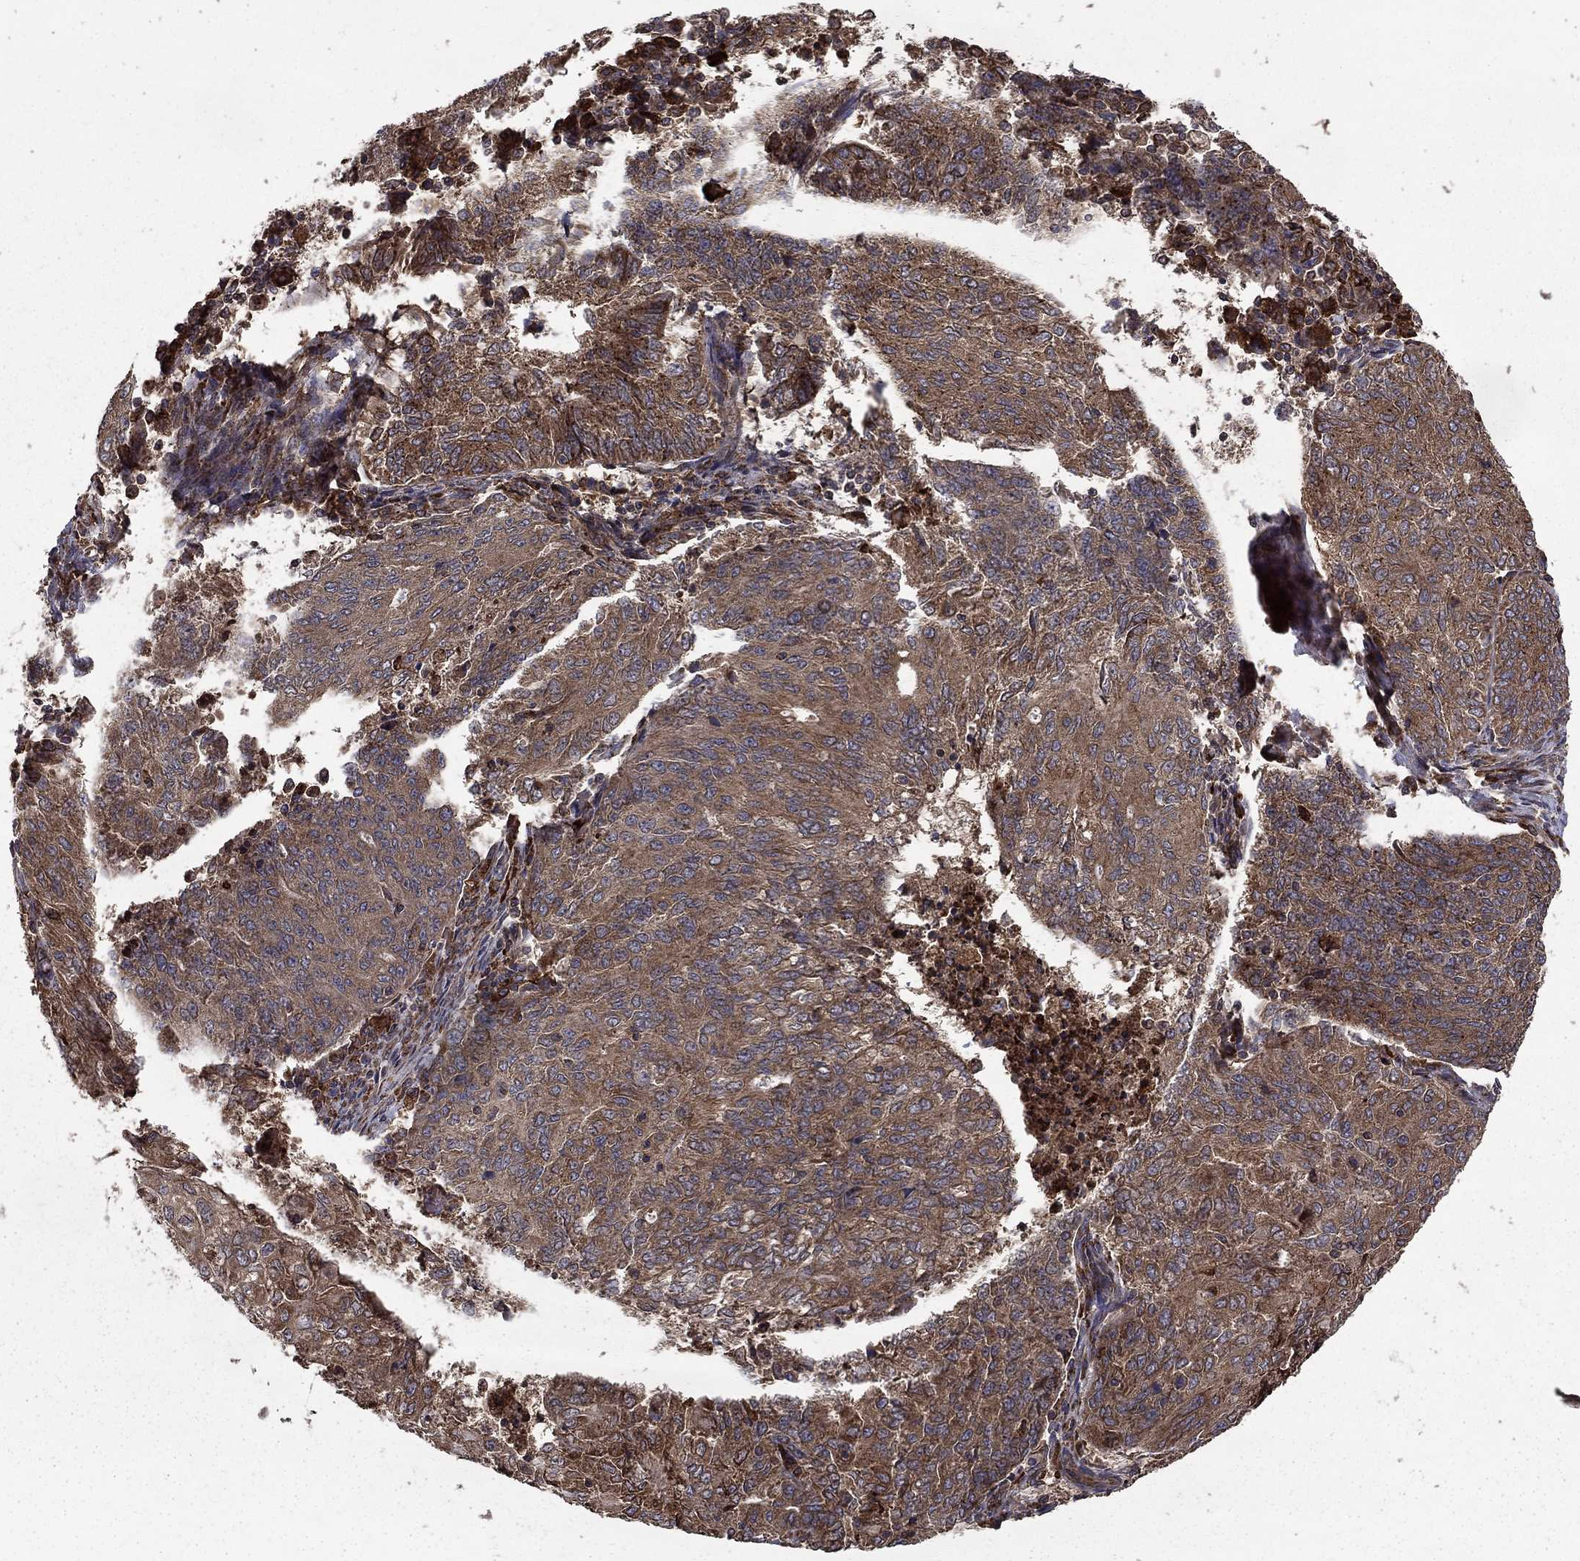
{"staining": {"intensity": "moderate", "quantity": ">75%", "location": "cytoplasmic/membranous"}, "tissue": "endometrial cancer", "cell_type": "Tumor cells", "image_type": "cancer", "snomed": [{"axis": "morphology", "description": "Adenocarcinoma, NOS"}, {"axis": "topography", "description": "Endometrium"}], "caption": "Immunohistochemistry micrograph of neoplastic tissue: endometrial adenocarcinoma stained using IHC demonstrates medium levels of moderate protein expression localized specifically in the cytoplasmic/membranous of tumor cells, appearing as a cytoplasmic/membranous brown color.", "gene": "BABAM2", "patient": {"sex": "female", "age": 82}}